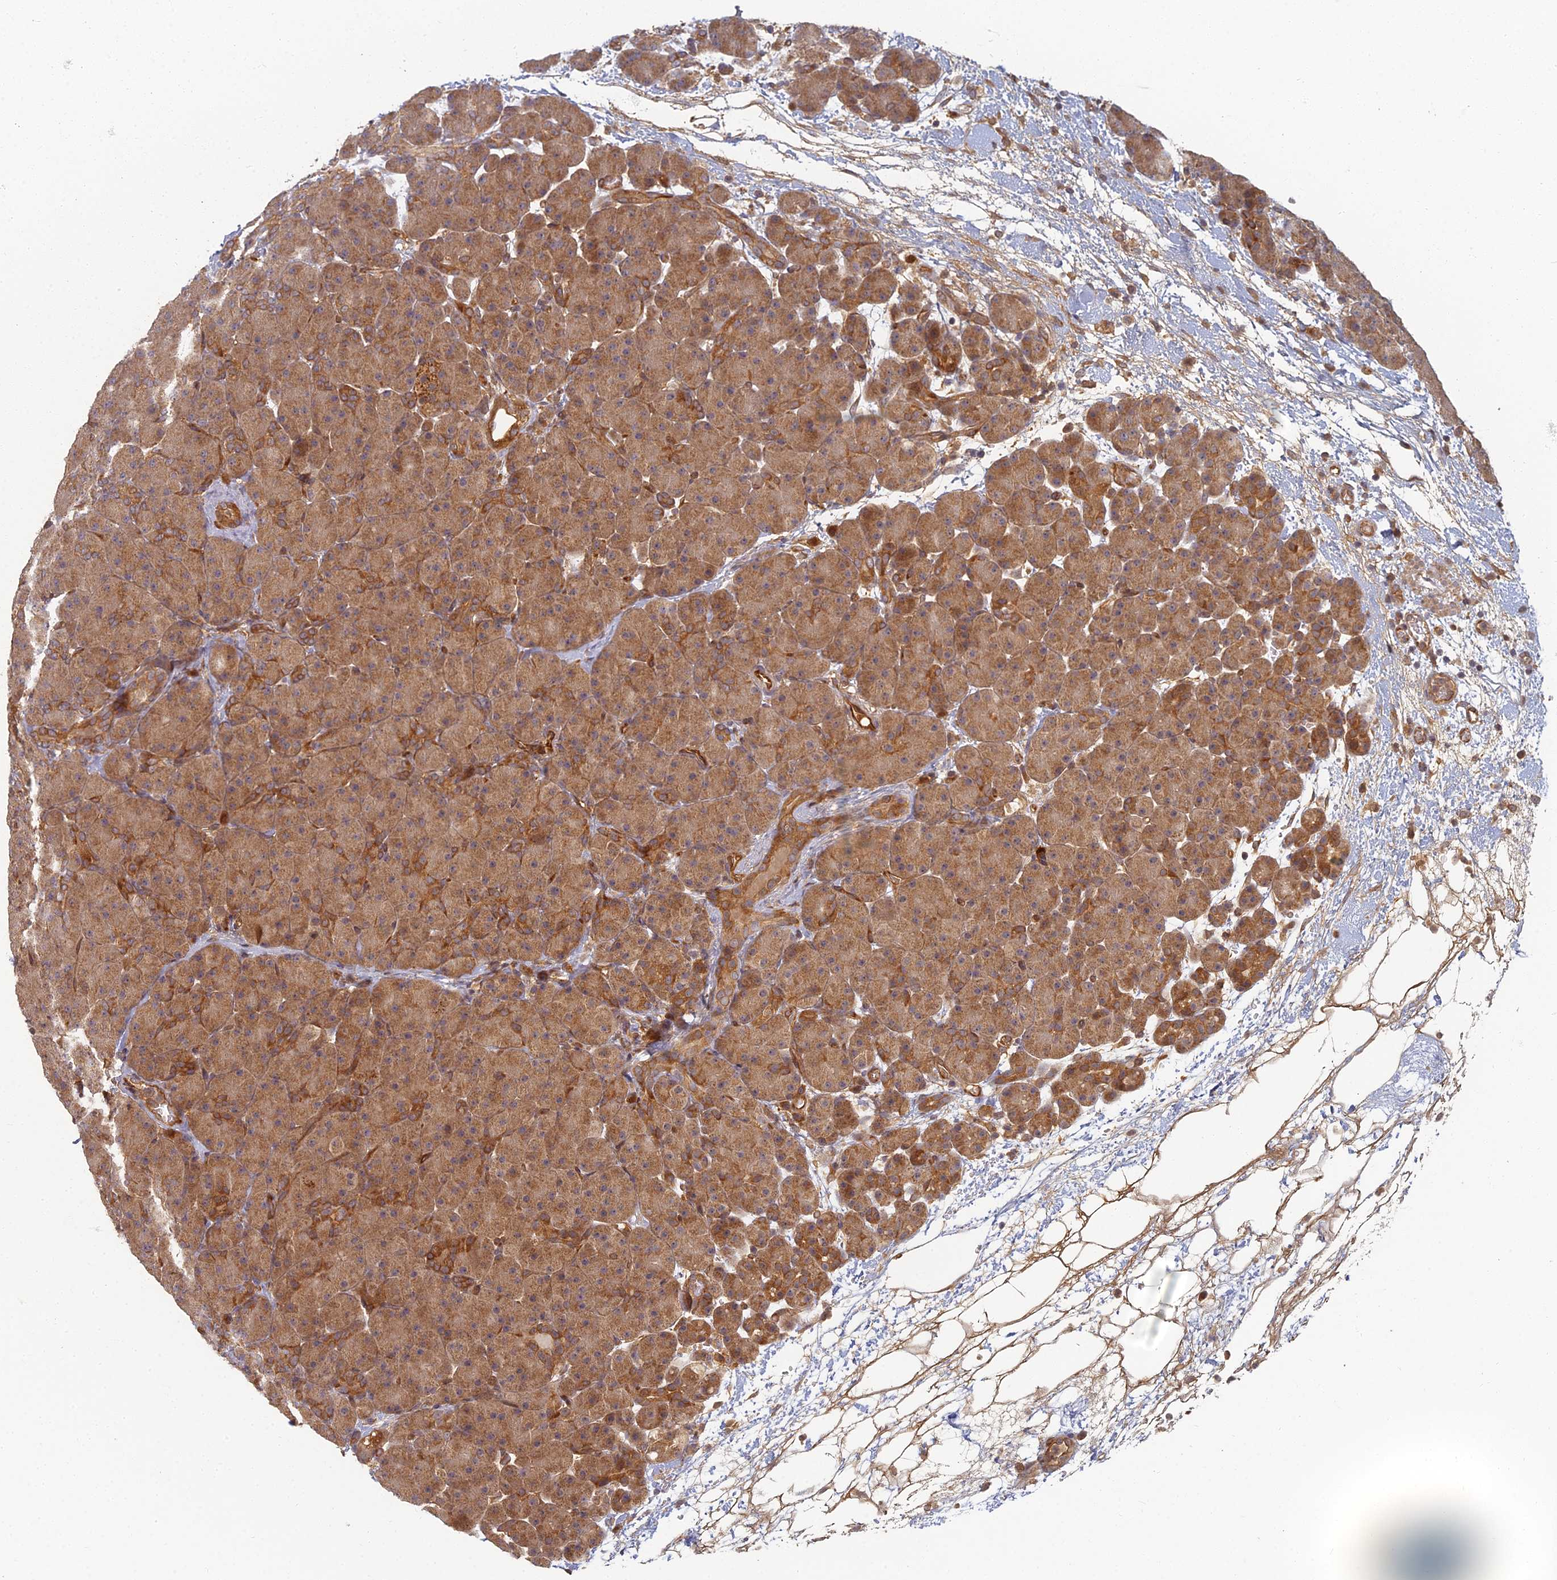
{"staining": {"intensity": "moderate", "quantity": ">75%", "location": "cytoplasmic/membranous"}, "tissue": "pancreas", "cell_type": "Exocrine glandular cells", "image_type": "normal", "snomed": [{"axis": "morphology", "description": "Normal tissue, NOS"}, {"axis": "topography", "description": "Pancreas"}], "caption": "Immunohistochemistry of benign human pancreas demonstrates medium levels of moderate cytoplasmic/membranous staining in approximately >75% of exocrine glandular cells. (DAB (3,3'-diaminobenzidine) IHC with brightfield microscopy, high magnification).", "gene": "INO80D", "patient": {"sex": "male", "age": 66}}